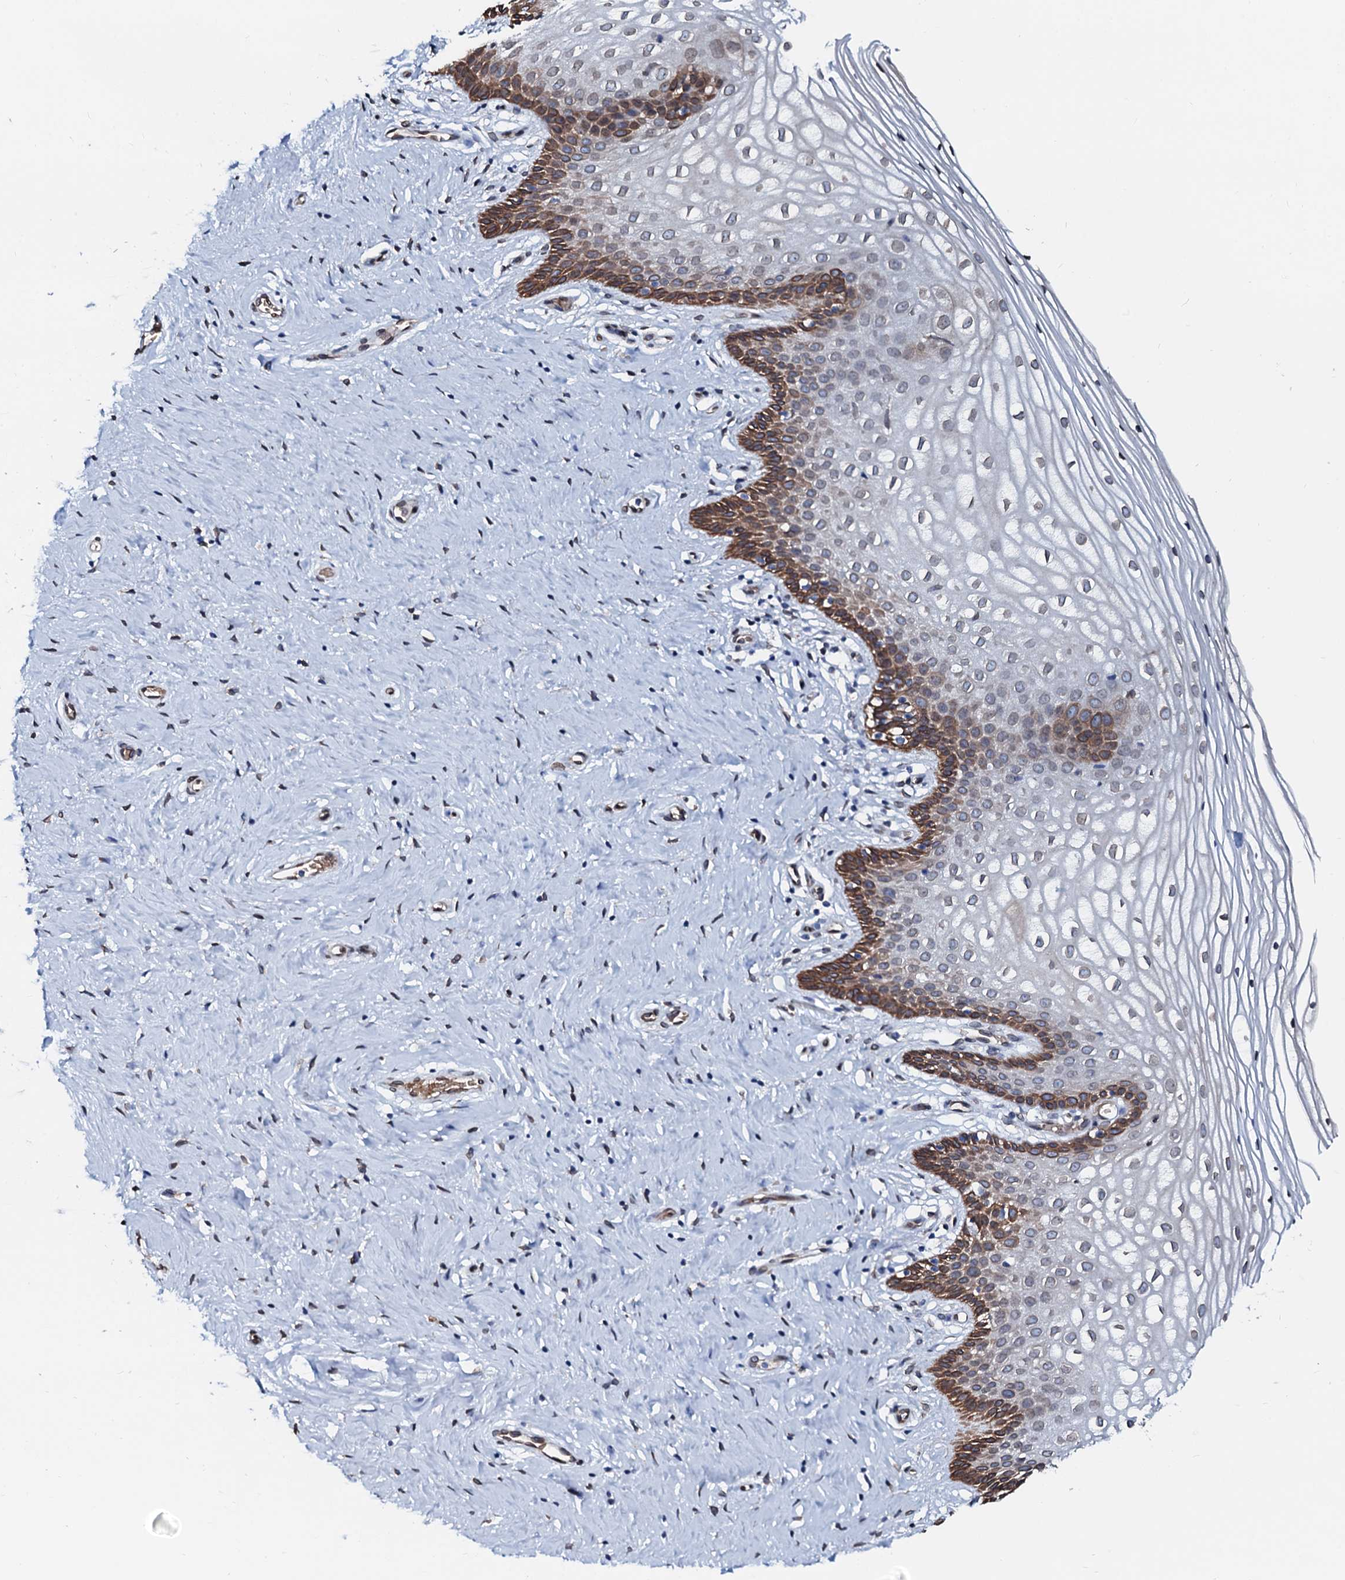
{"staining": {"intensity": "weak", "quantity": "<25%", "location": "cytoplasmic/membranous"}, "tissue": "cervix", "cell_type": "Glandular cells", "image_type": "normal", "snomed": [{"axis": "morphology", "description": "Normal tissue, NOS"}, {"axis": "topography", "description": "Cervix"}], "caption": "IHC image of normal cervix stained for a protein (brown), which shows no expression in glandular cells.", "gene": "NRP2", "patient": {"sex": "female", "age": 33}}